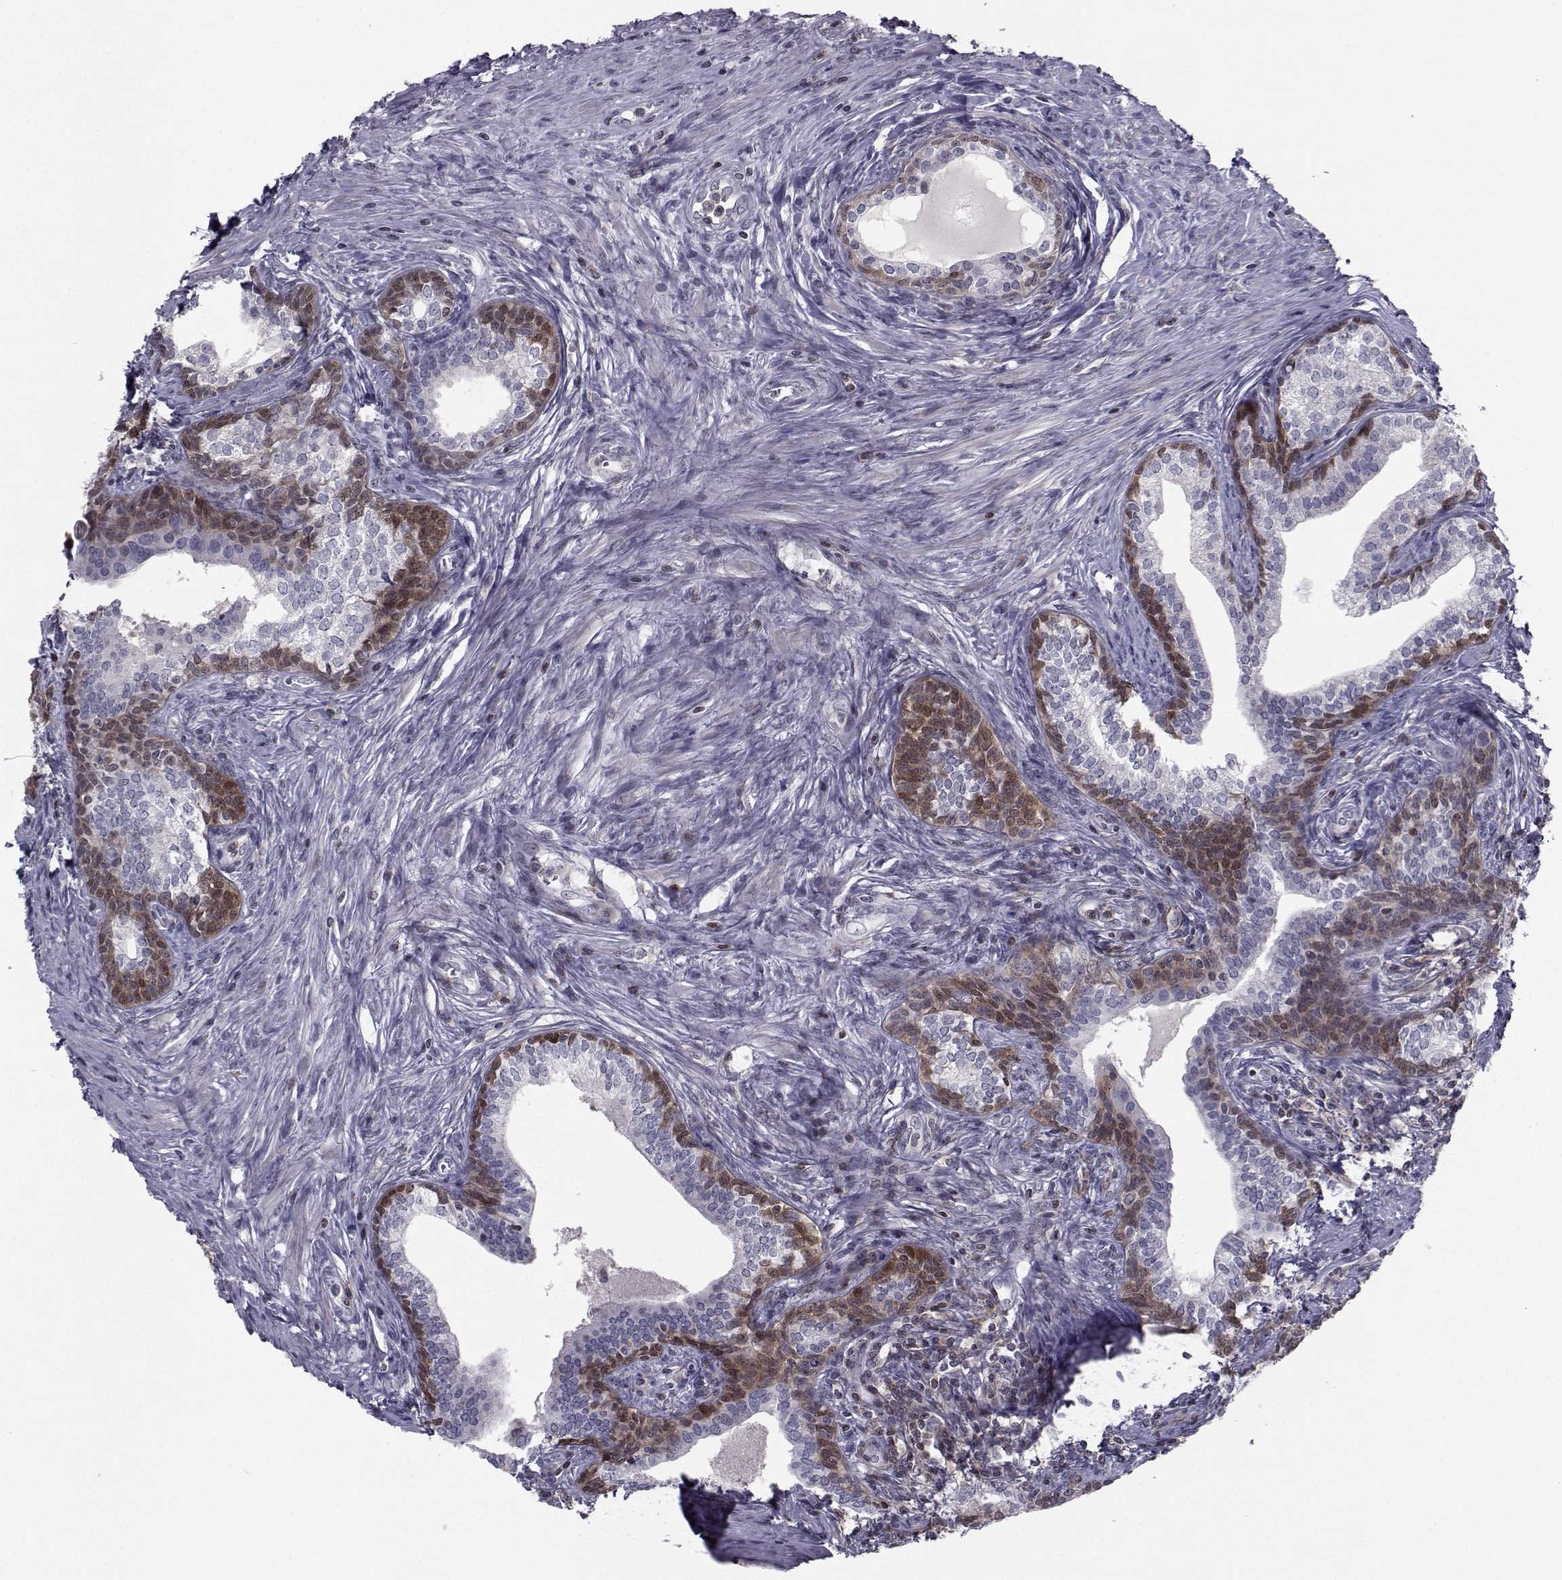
{"staining": {"intensity": "strong", "quantity": "<25%", "location": "cytoplasmic/membranous"}, "tissue": "prostate", "cell_type": "Glandular cells", "image_type": "normal", "snomed": [{"axis": "morphology", "description": "Normal tissue, NOS"}, {"axis": "topography", "description": "Prostate"}], "caption": "Brown immunohistochemical staining in benign prostate shows strong cytoplasmic/membranous staining in approximately <25% of glandular cells.", "gene": "PCP4L1", "patient": {"sex": "male", "age": 65}}